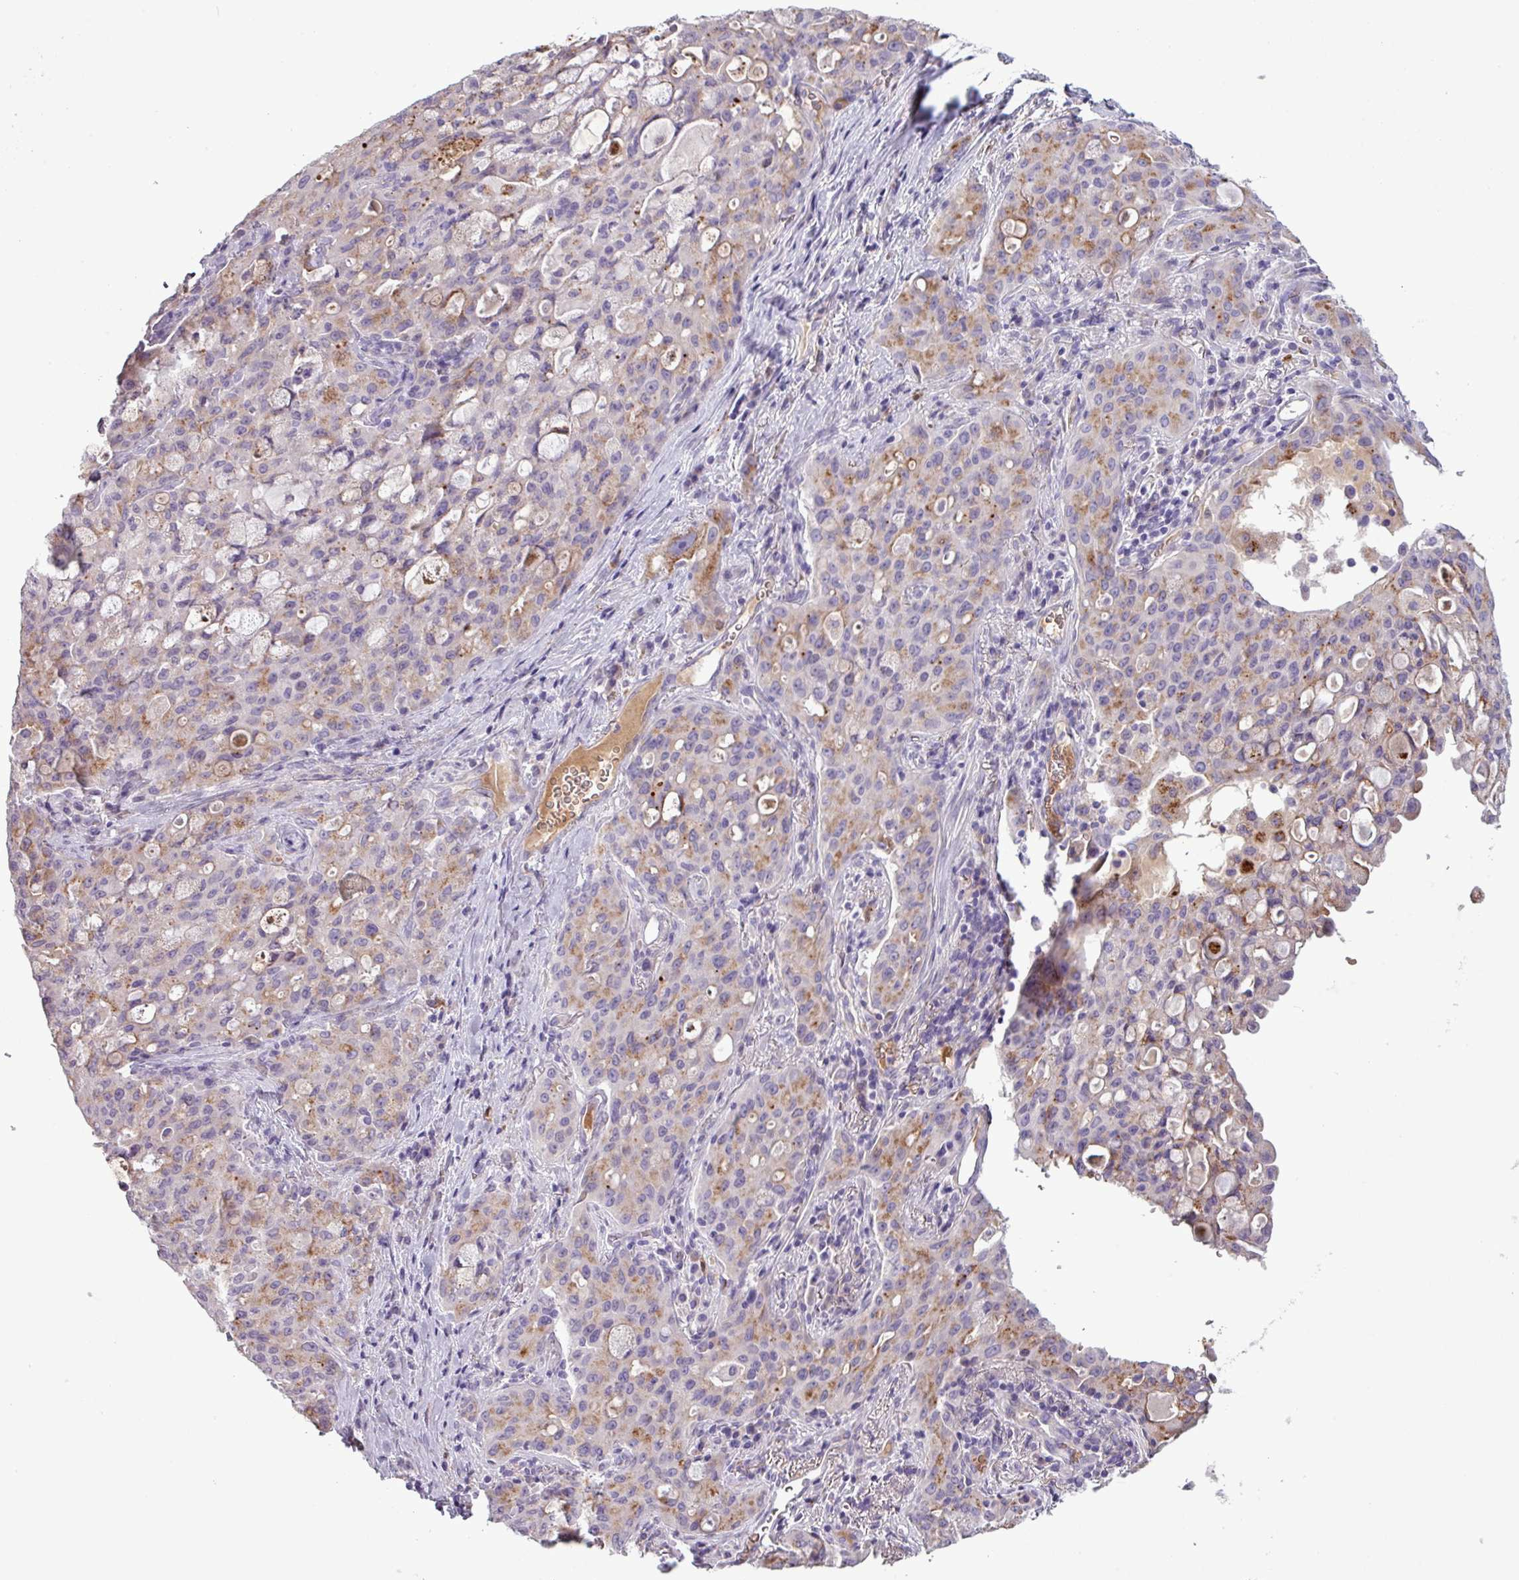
{"staining": {"intensity": "moderate", "quantity": "25%-75%", "location": "cytoplasmic/membranous"}, "tissue": "lung cancer", "cell_type": "Tumor cells", "image_type": "cancer", "snomed": [{"axis": "morphology", "description": "Adenocarcinoma, NOS"}, {"axis": "topography", "description": "Lung"}], "caption": "Approximately 25%-75% of tumor cells in human lung cancer show moderate cytoplasmic/membranous protein staining as visualized by brown immunohistochemical staining.", "gene": "C4B", "patient": {"sex": "female", "age": 44}}